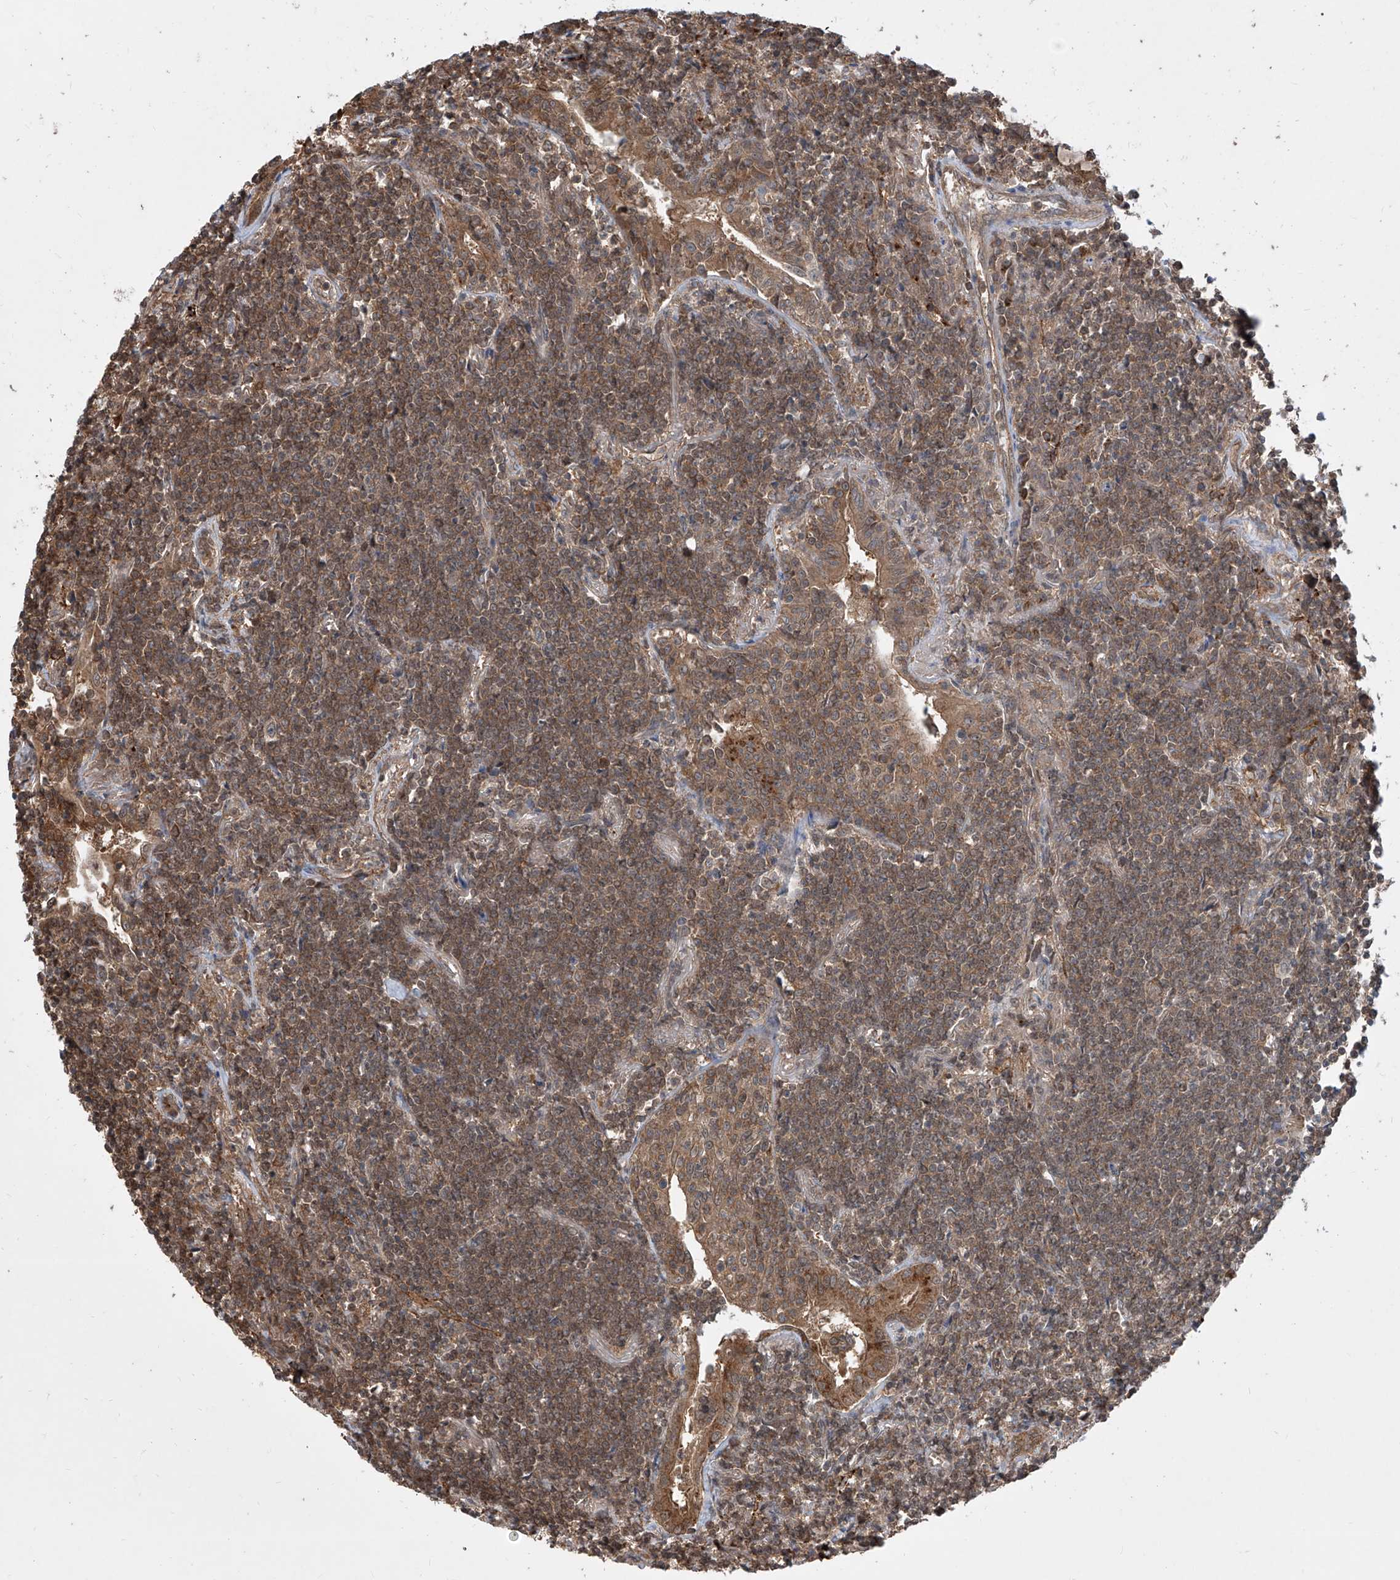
{"staining": {"intensity": "moderate", "quantity": "25%-75%", "location": "cytoplasmic/membranous"}, "tissue": "lymphoma", "cell_type": "Tumor cells", "image_type": "cancer", "snomed": [{"axis": "morphology", "description": "Malignant lymphoma, non-Hodgkin's type, Low grade"}, {"axis": "topography", "description": "Lung"}], "caption": "Immunohistochemical staining of human malignant lymphoma, non-Hodgkin's type (low-grade) exhibits medium levels of moderate cytoplasmic/membranous expression in about 25%-75% of tumor cells.", "gene": "HOXC8", "patient": {"sex": "female", "age": 71}}